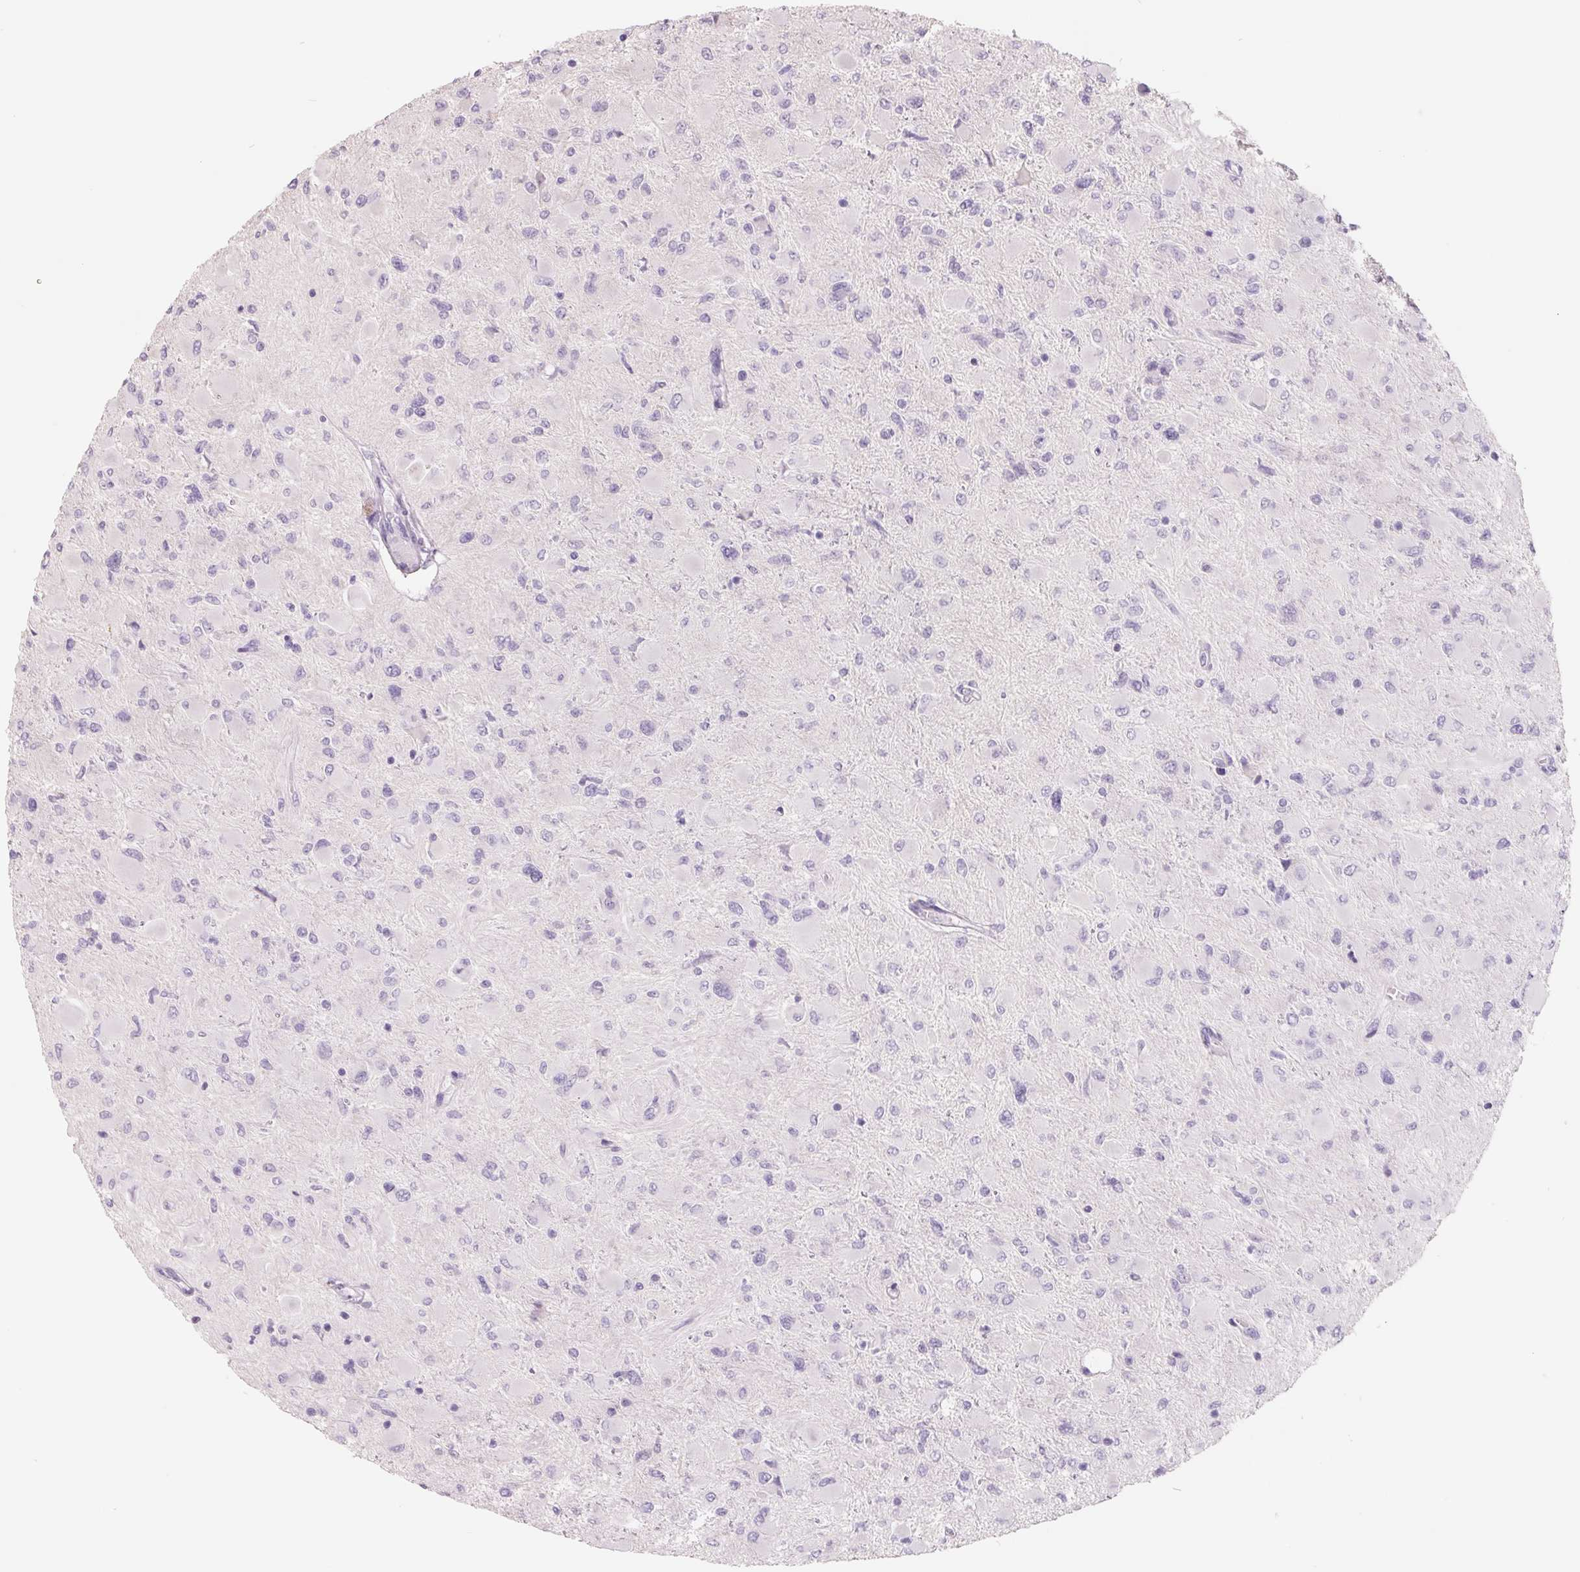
{"staining": {"intensity": "negative", "quantity": "none", "location": "none"}, "tissue": "glioma", "cell_type": "Tumor cells", "image_type": "cancer", "snomed": [{"axis": "morphology", "description": "Glioma, malignant, High grade"}, {"axis": "topography", "description": "Cerebral cortex"}], "caption": "The photomicrograph displays no significant expression in tumor cells of malignant high-grade glioma.", "gene": "FTCD", "patient": {"sex": "female", "age": 36}}